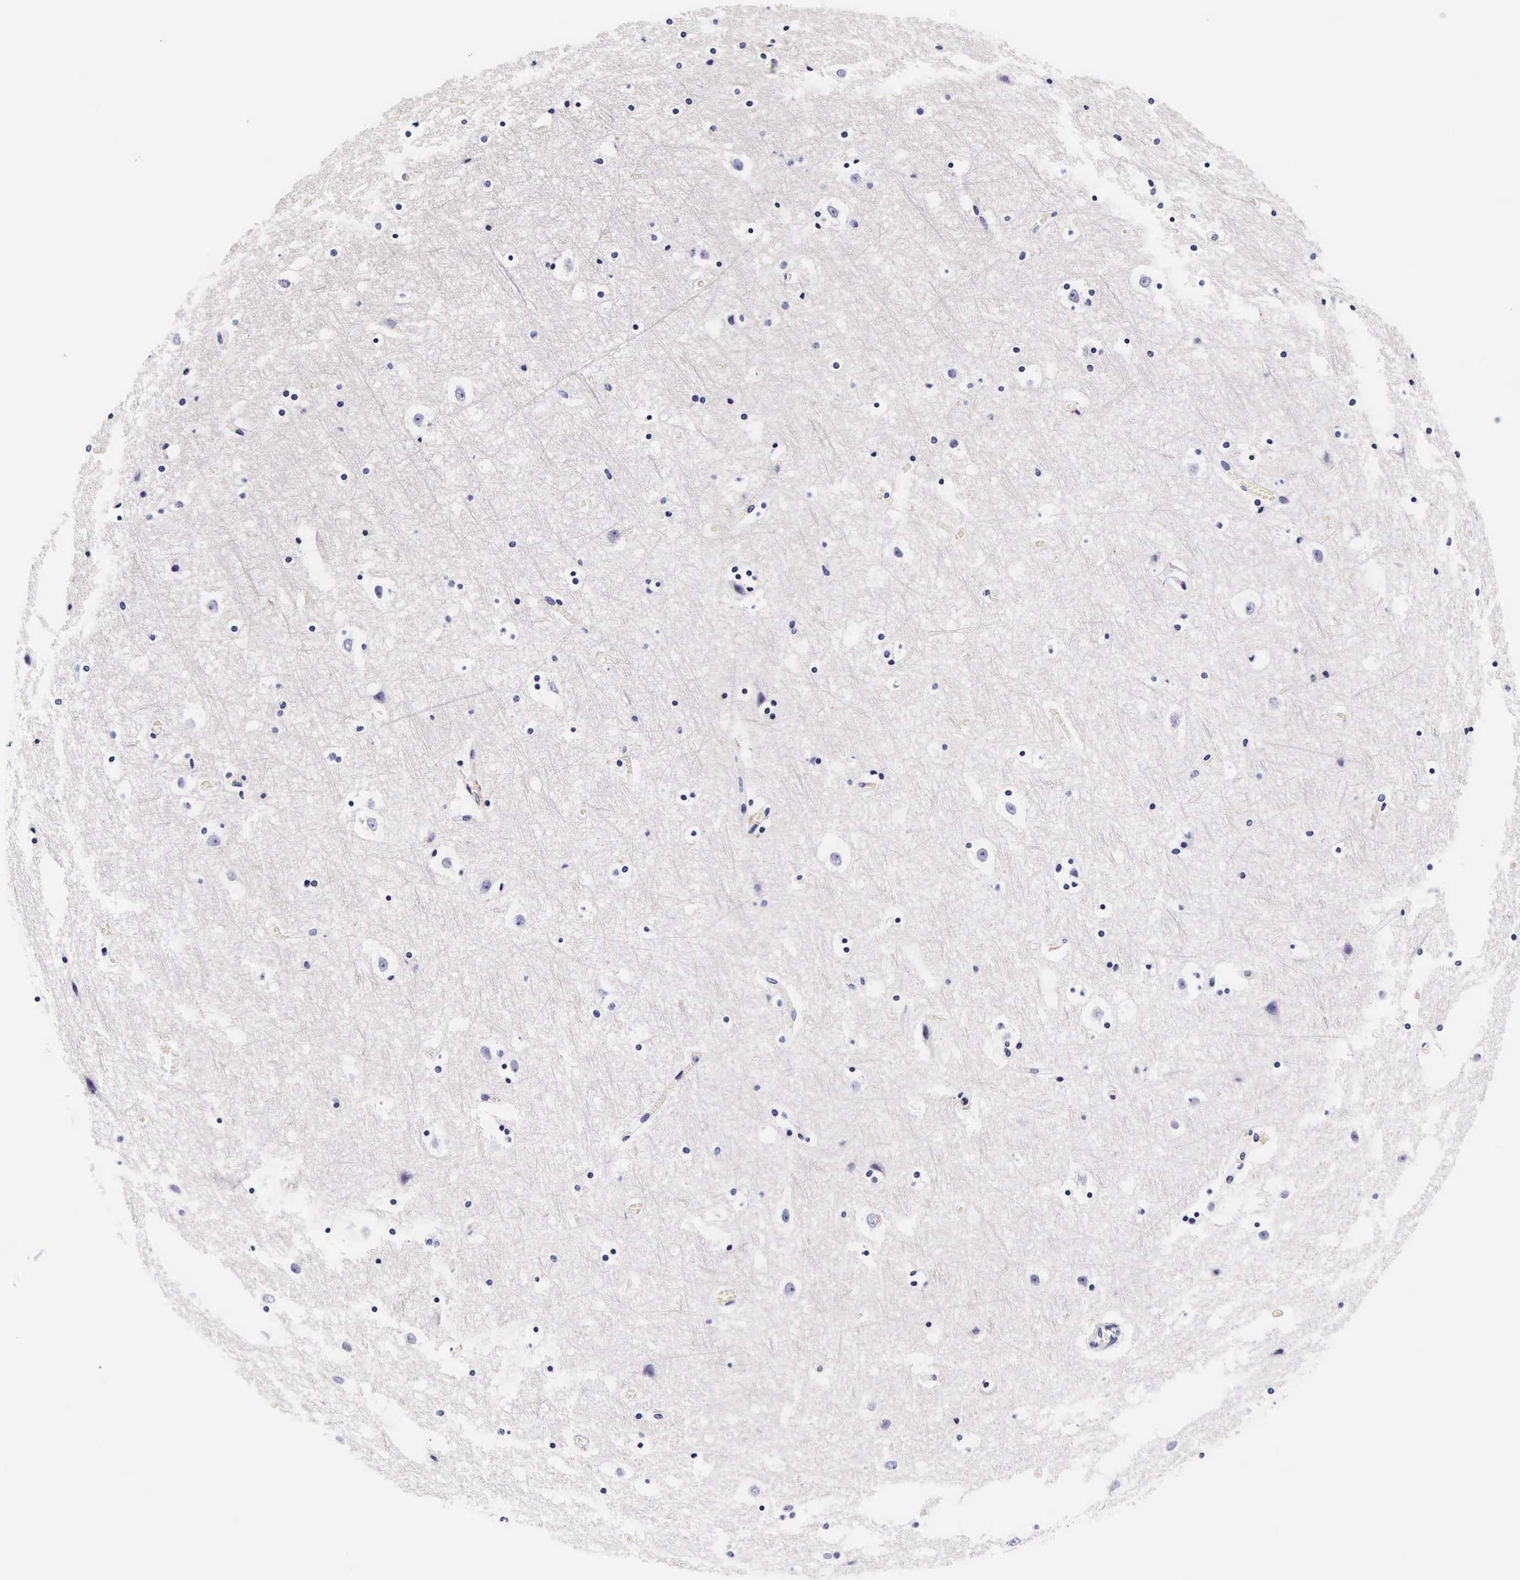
{"staining": {"intensity": "negative", "quantity": "none", "location": "none"}, "tissue": "cerebral cortex", "cell_type": "Endothelial cells", "image_type": "normal", "snomed": [{"axis": "morphology", "description": "Normal tissue, NOS"}, {"axis": "topography", "description": "Cerebral cortex"}], "caption": "IHC of normal cerebral cortex demonstrates no staining in endothelial cells.", "gene": "UPRT", "patient": {"sex": "male", "age": 45}}